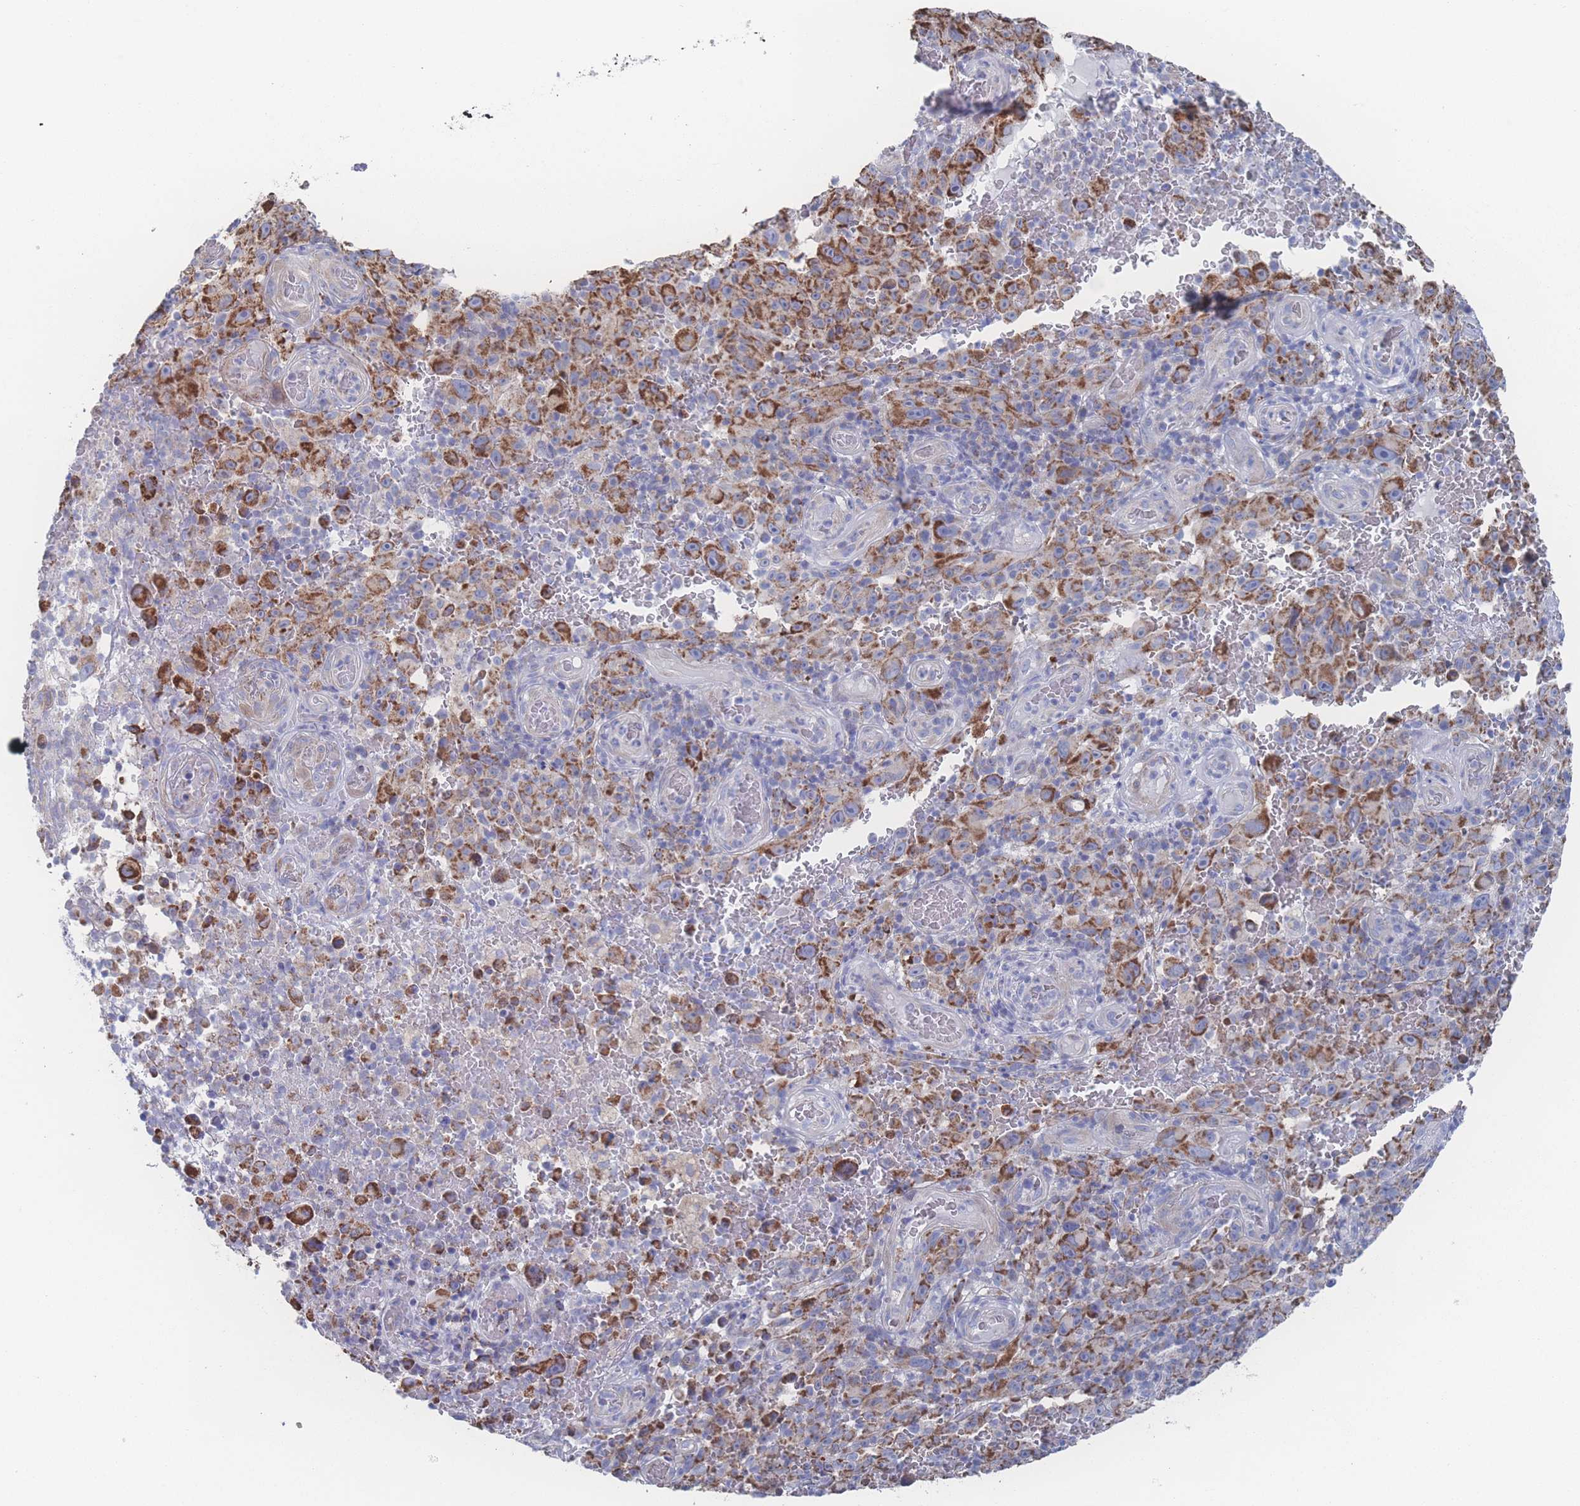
{"staining": {"intensity": "strong", "quantity": "25%-75%", "location": "cytoplasmic/membranous"}, "tissue": "melanoma", "cell_type": "Tumor cells", "image_type": "cancer", "snomed": [{"axis": "morphology", "description": "Malignant melanoma, NOS"}, {"axis": "topography", "description": "Skin"}], "caption": "Immunohistochemistry of human malignant melanoma demonstrates high levels of strong cytoplasmic/membranous expression in approximately 25%-75% of tumor cells.", "gene": "SNPH", "patient": {"sex": "female", "age": 82}}